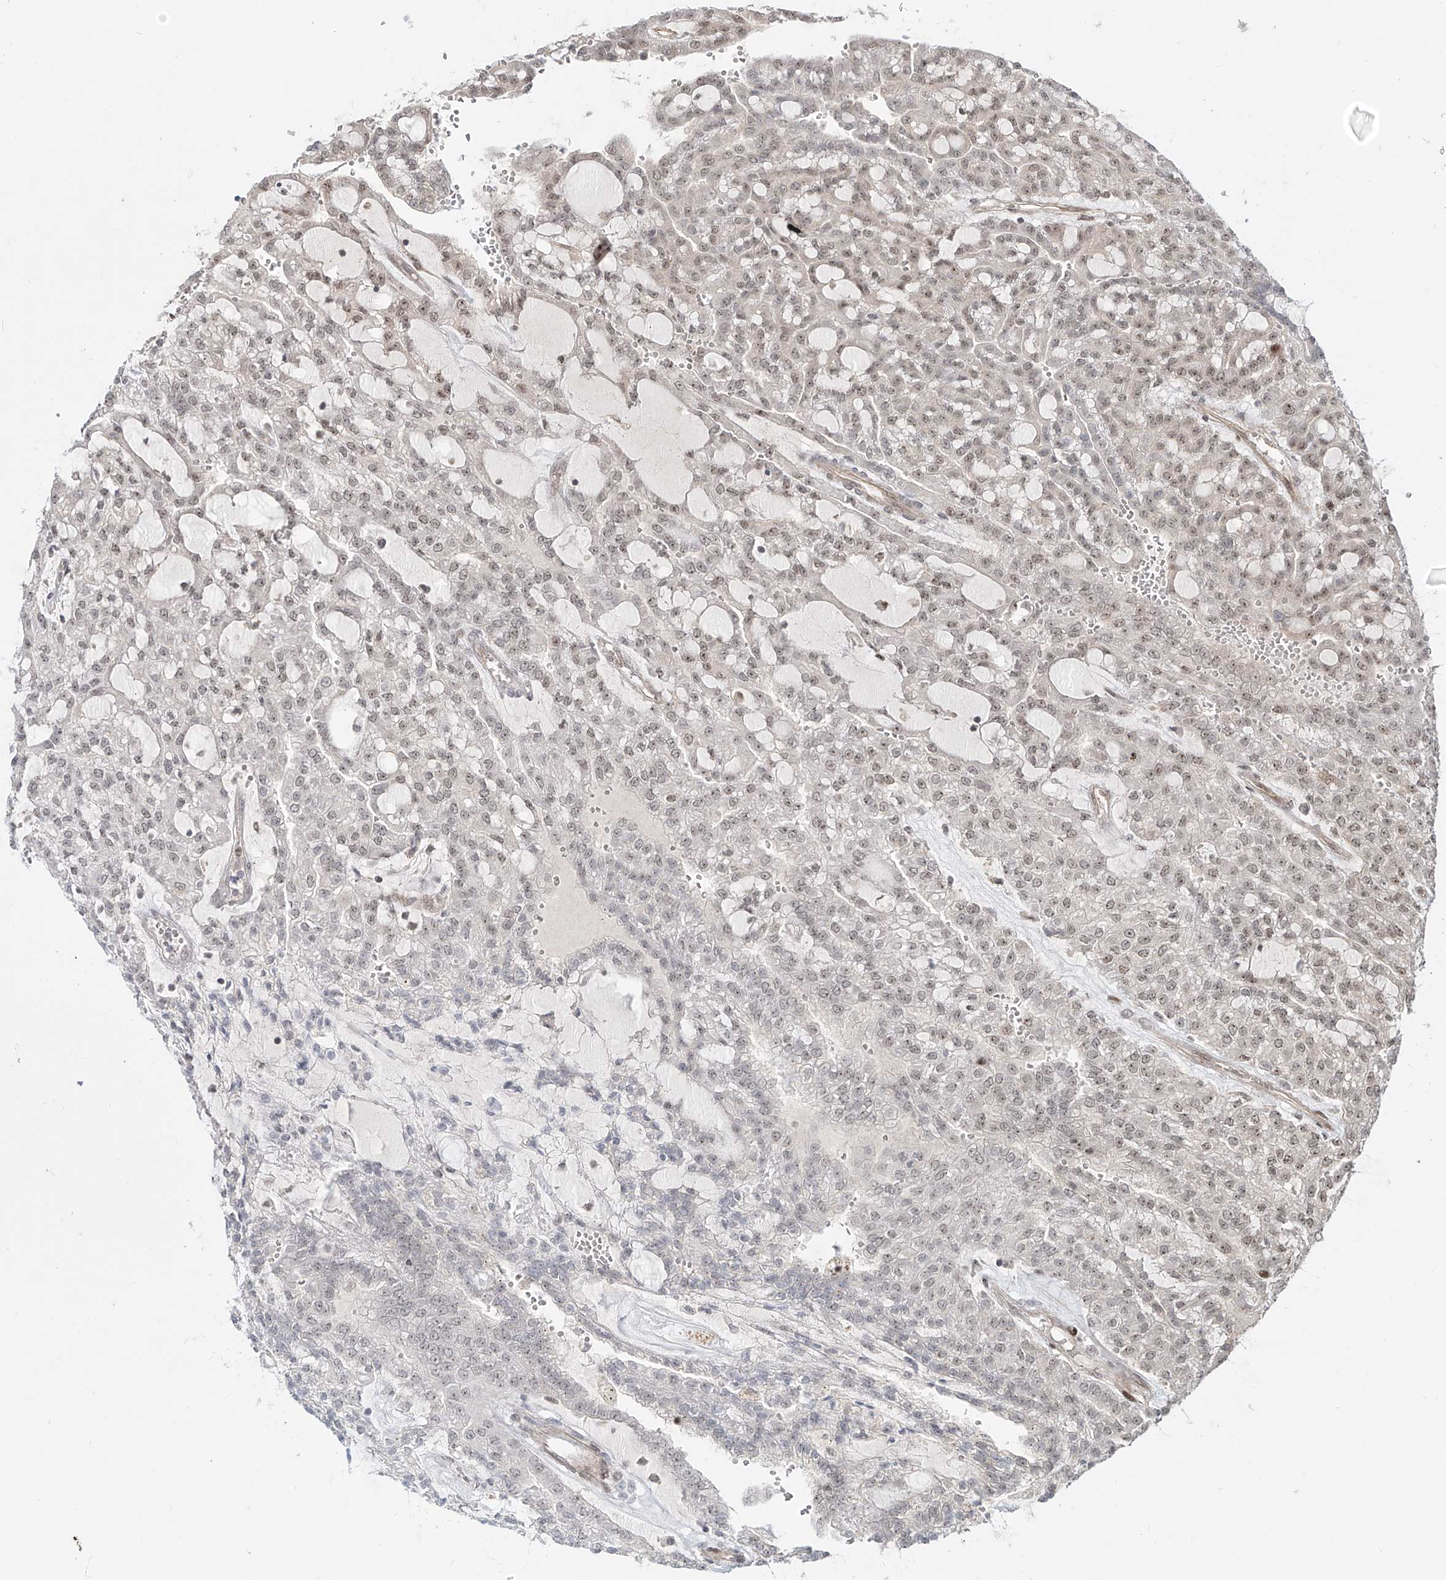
{"staining": {"intensity": "weak", "quantity": "25%-75%", "location": "nuclear"}, "tissue": "renal cancer", "cell_type": "Tumor cells", "image_type": "cancer", "snomed": [{"axis": "morphology", "description": "Adenocarcinoma, NOS"}, {"axis": "topography", "description": "Kidney"}], "caption": "This is an image of IHC staining of renal cancer, which shows weak expression in the nuclear of tumor cells.", "gene": "ZNF710", "patient": {"sex": "male", "age": 63}}